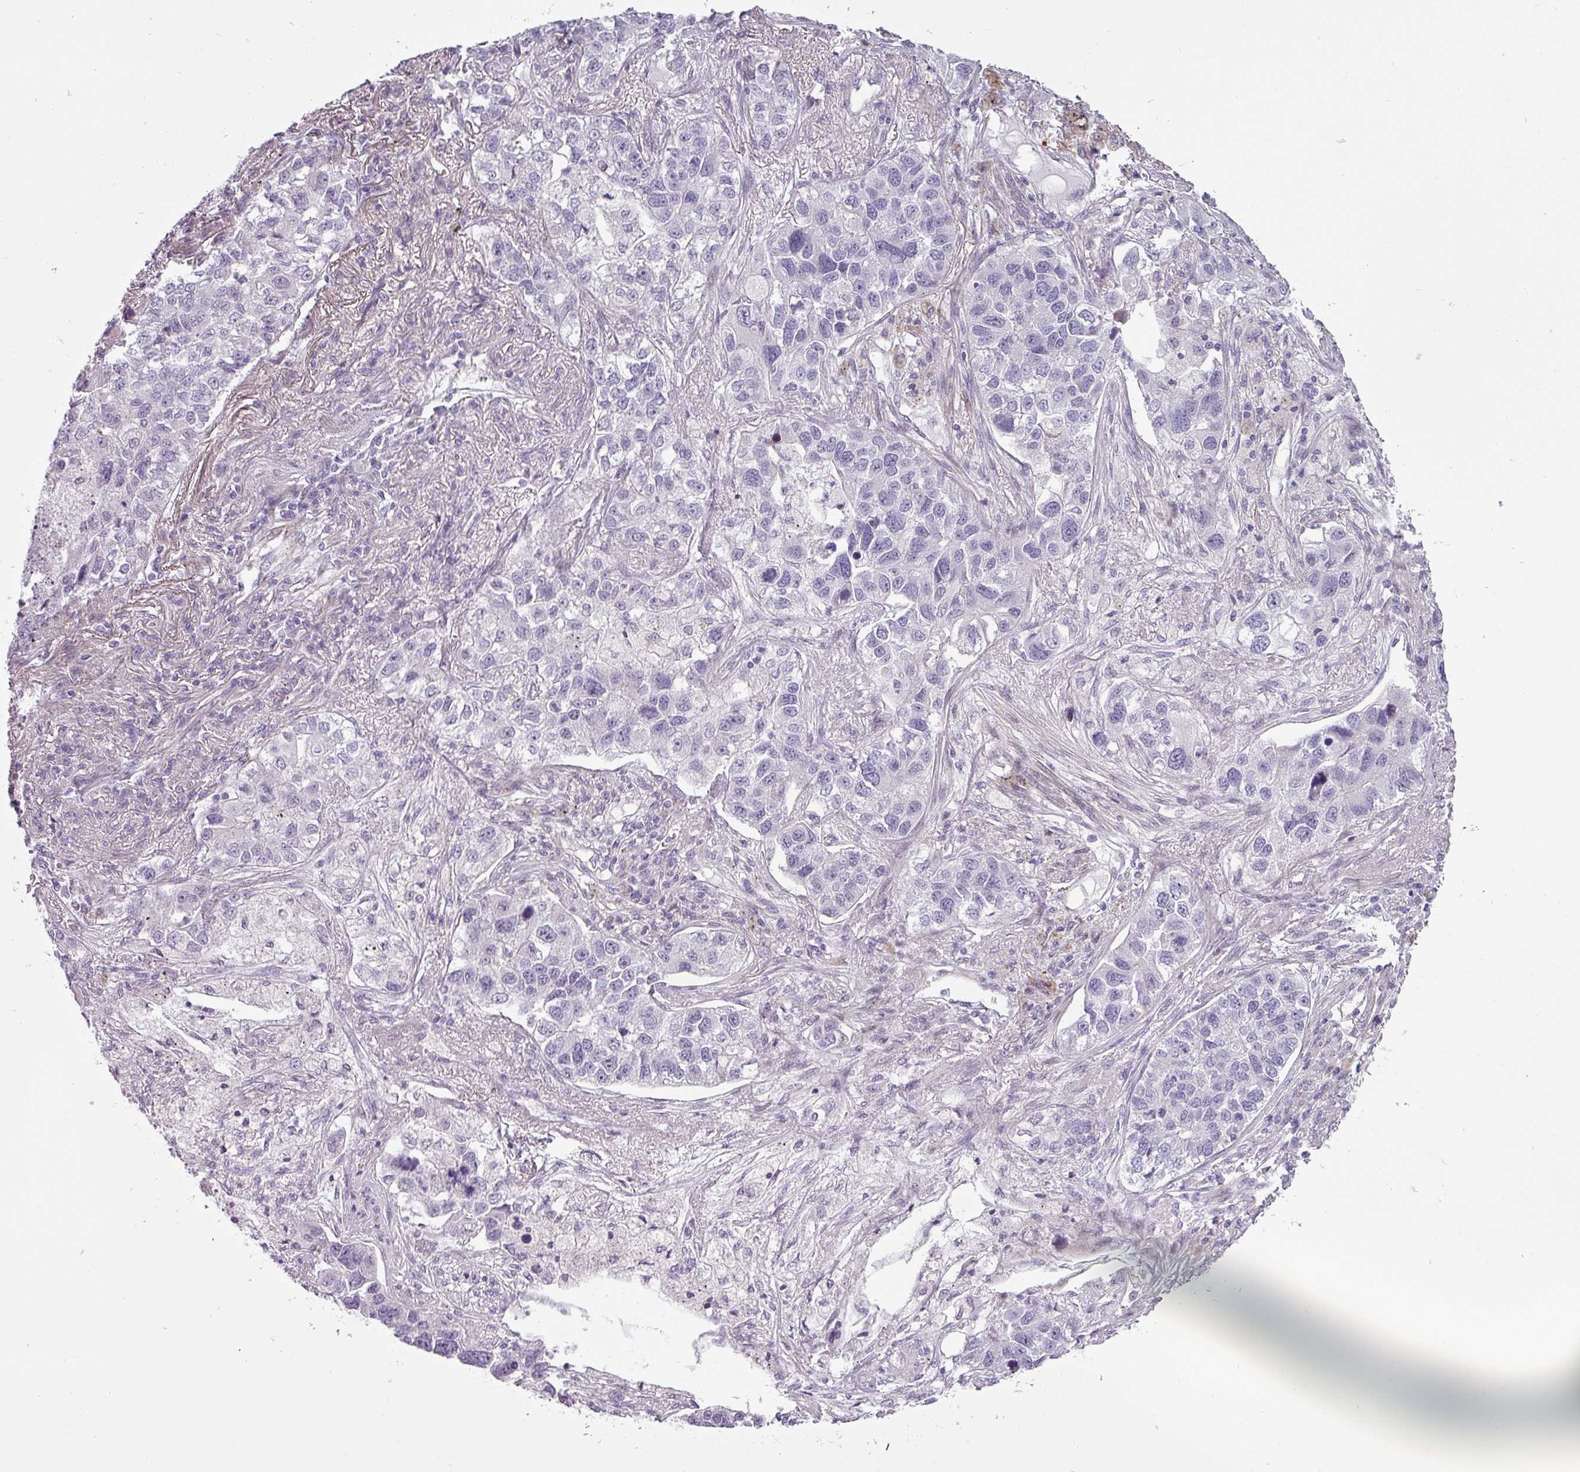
{"staining": {"intensity": "negative", "quantity": "none", "location": "none"}, "tissue": "lung cancer", "cell_type": "Tumor cells", "image_type": "cancer", "snomed": [{"axis": "morphology", "description": "Adenocarcinoma, NOS"}, {"axis": "topography", "description": "Lung"}], "caption": "Adenocarcinoma (lung) was stained to show a protein in brown. There is no significant expression in tumor cells.", "gene": "CHRDL1", "patient": {"sex": "male", "age": 49}}